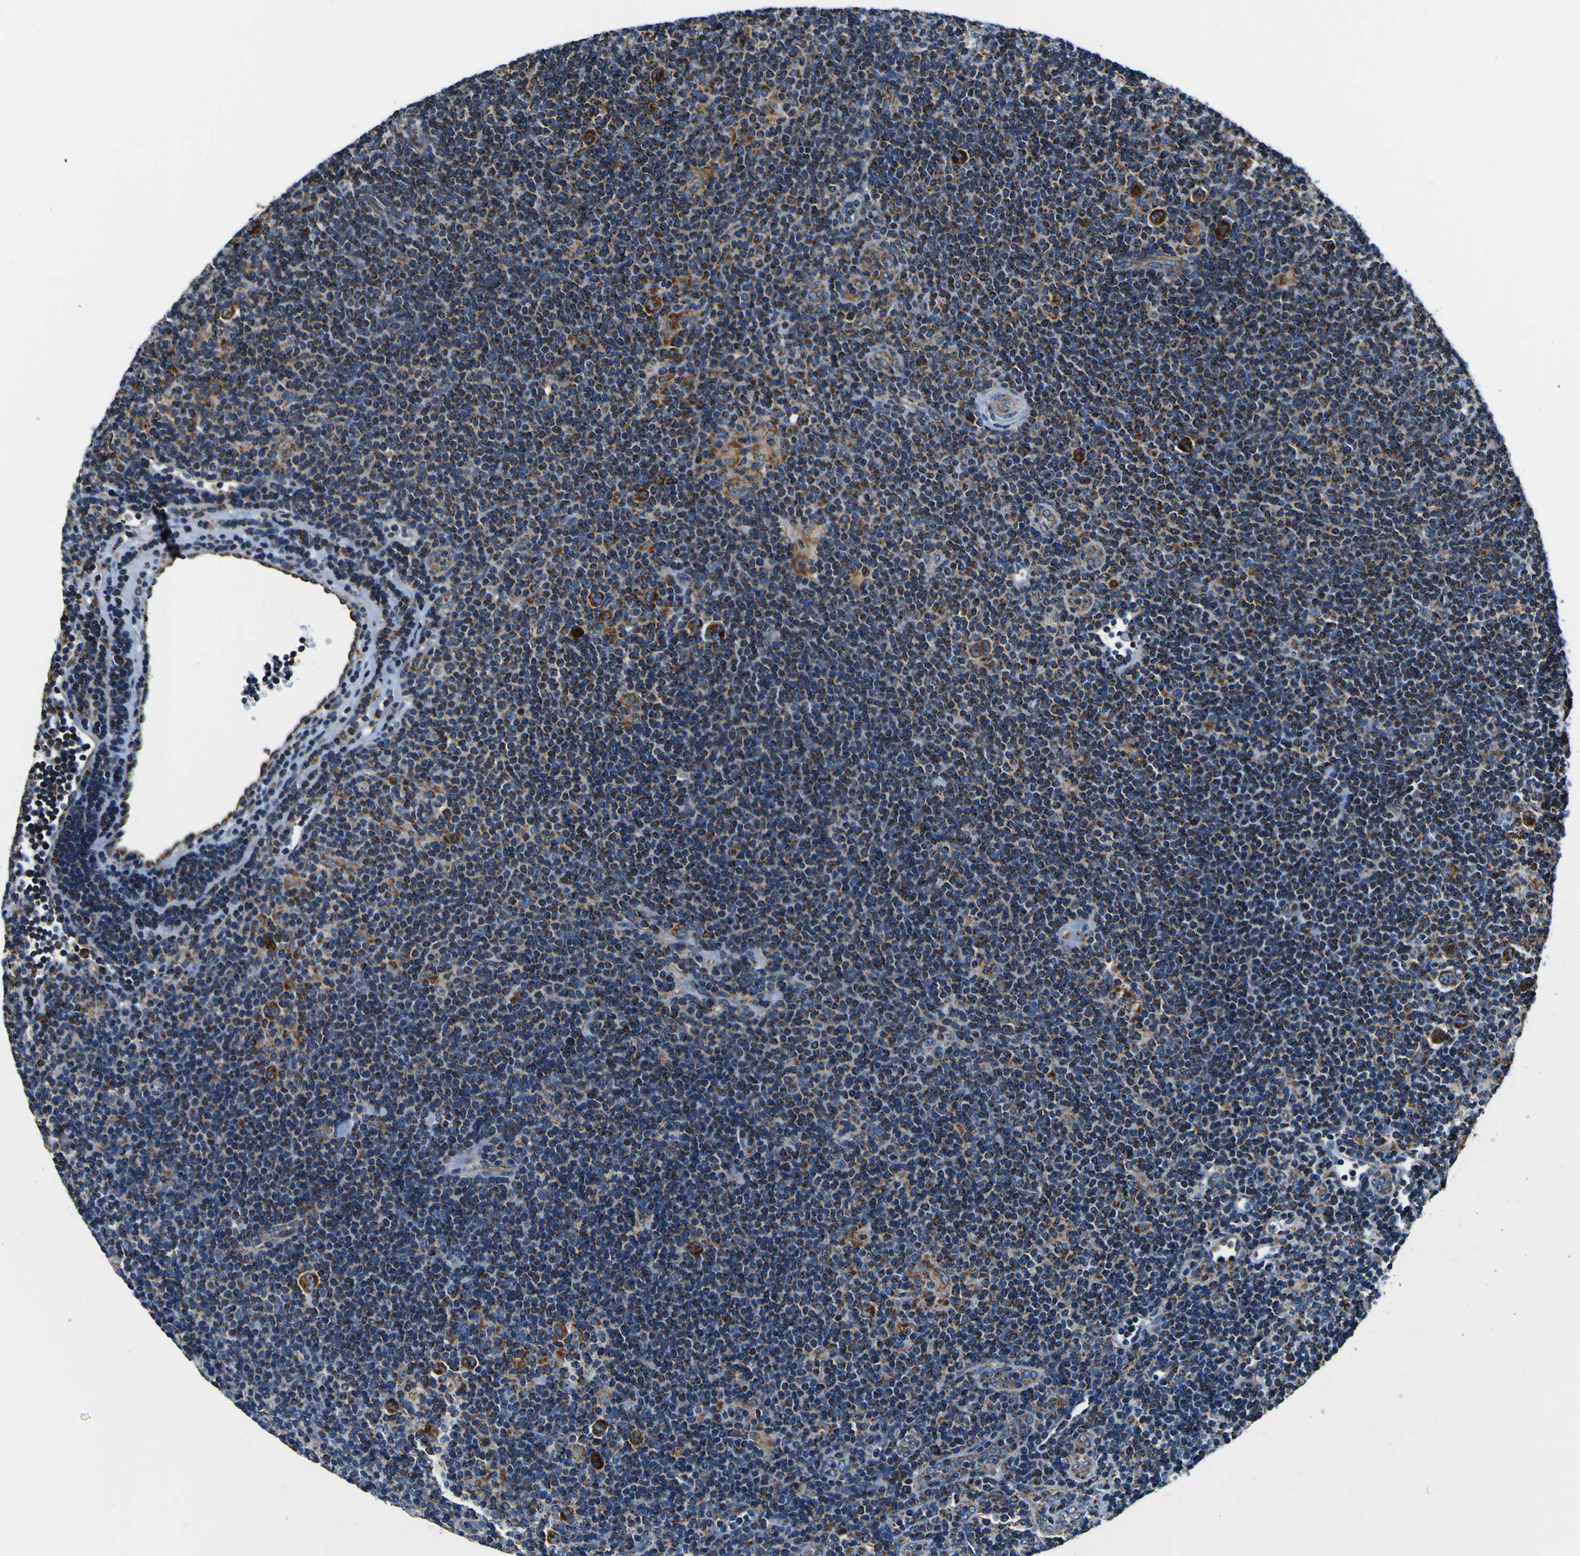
{"staining": {"intensity": "strong", "quantity": ">75%", "location": "cytoplasmic/membranous"}, "tissue": "lymphoma", "cell_type": "Tumor cells", "image_type": "cancer", "snomed": [{"axis": "morphology", "description": "Hodgkin's disease, NOS"}, {"axis": "topography", "description": "Lymph node"}], "caption": "Lymphoma stained with a protein marker demonstrates strong staining in tumor cells.", "gene": "PTRH2", "patient": {"sex": "female", "age": 57}}